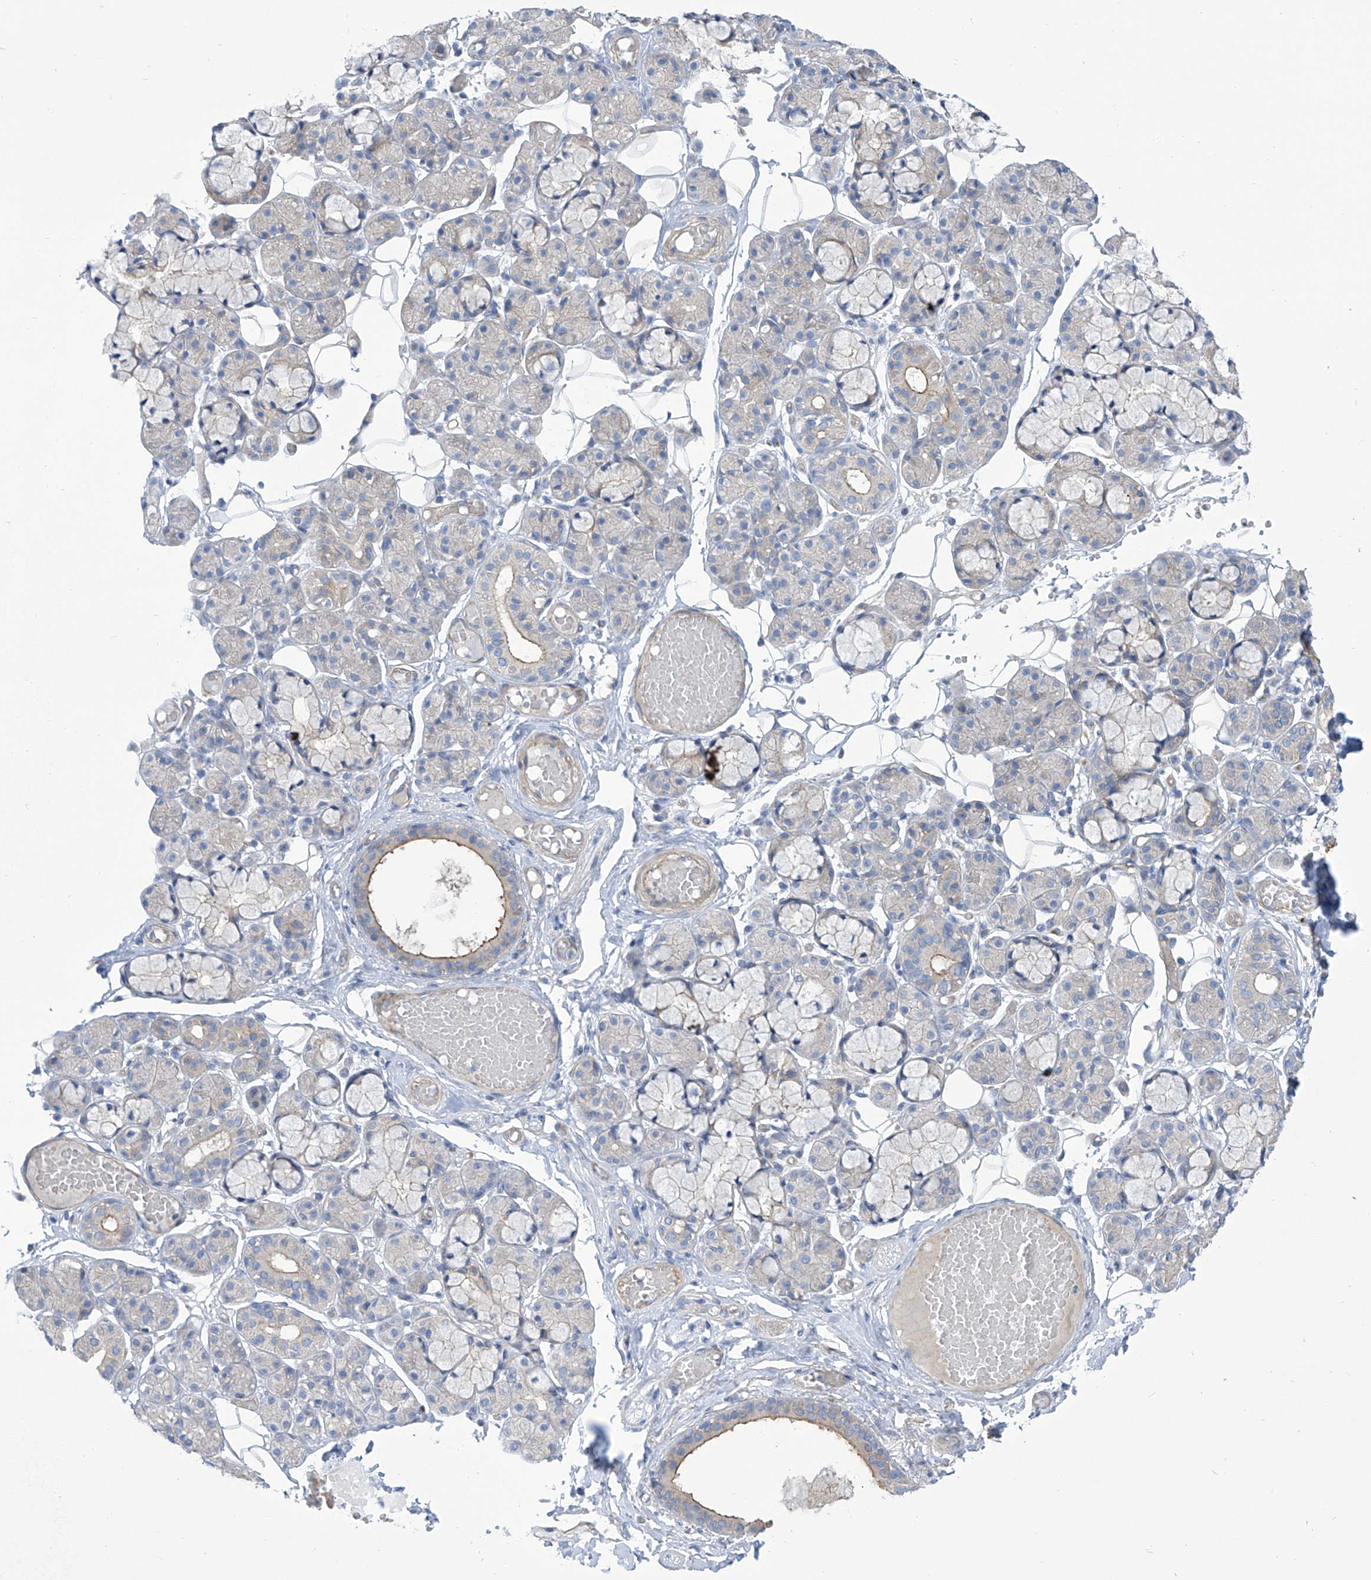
{"staining": {"intensity": "weak", "quantity": "<25%", "location": "cytoplasmic/membranous"}, "tissue": "salivary gland", "cell_type": "Glandular cells", "image_type": "normal", "snomed": [{"axis": "morphology", "description": "Normal tissue, NOS"}, {"axis": "topography", "description": "Salivary gland"}], "caption": "Glandular cells show no significant protein staining in unremarkable salivary gland. (DAB IHC with hematoxylin counter stain).", "gene": "TMEM209", "patient": {"sex": "male", "age": 63}}